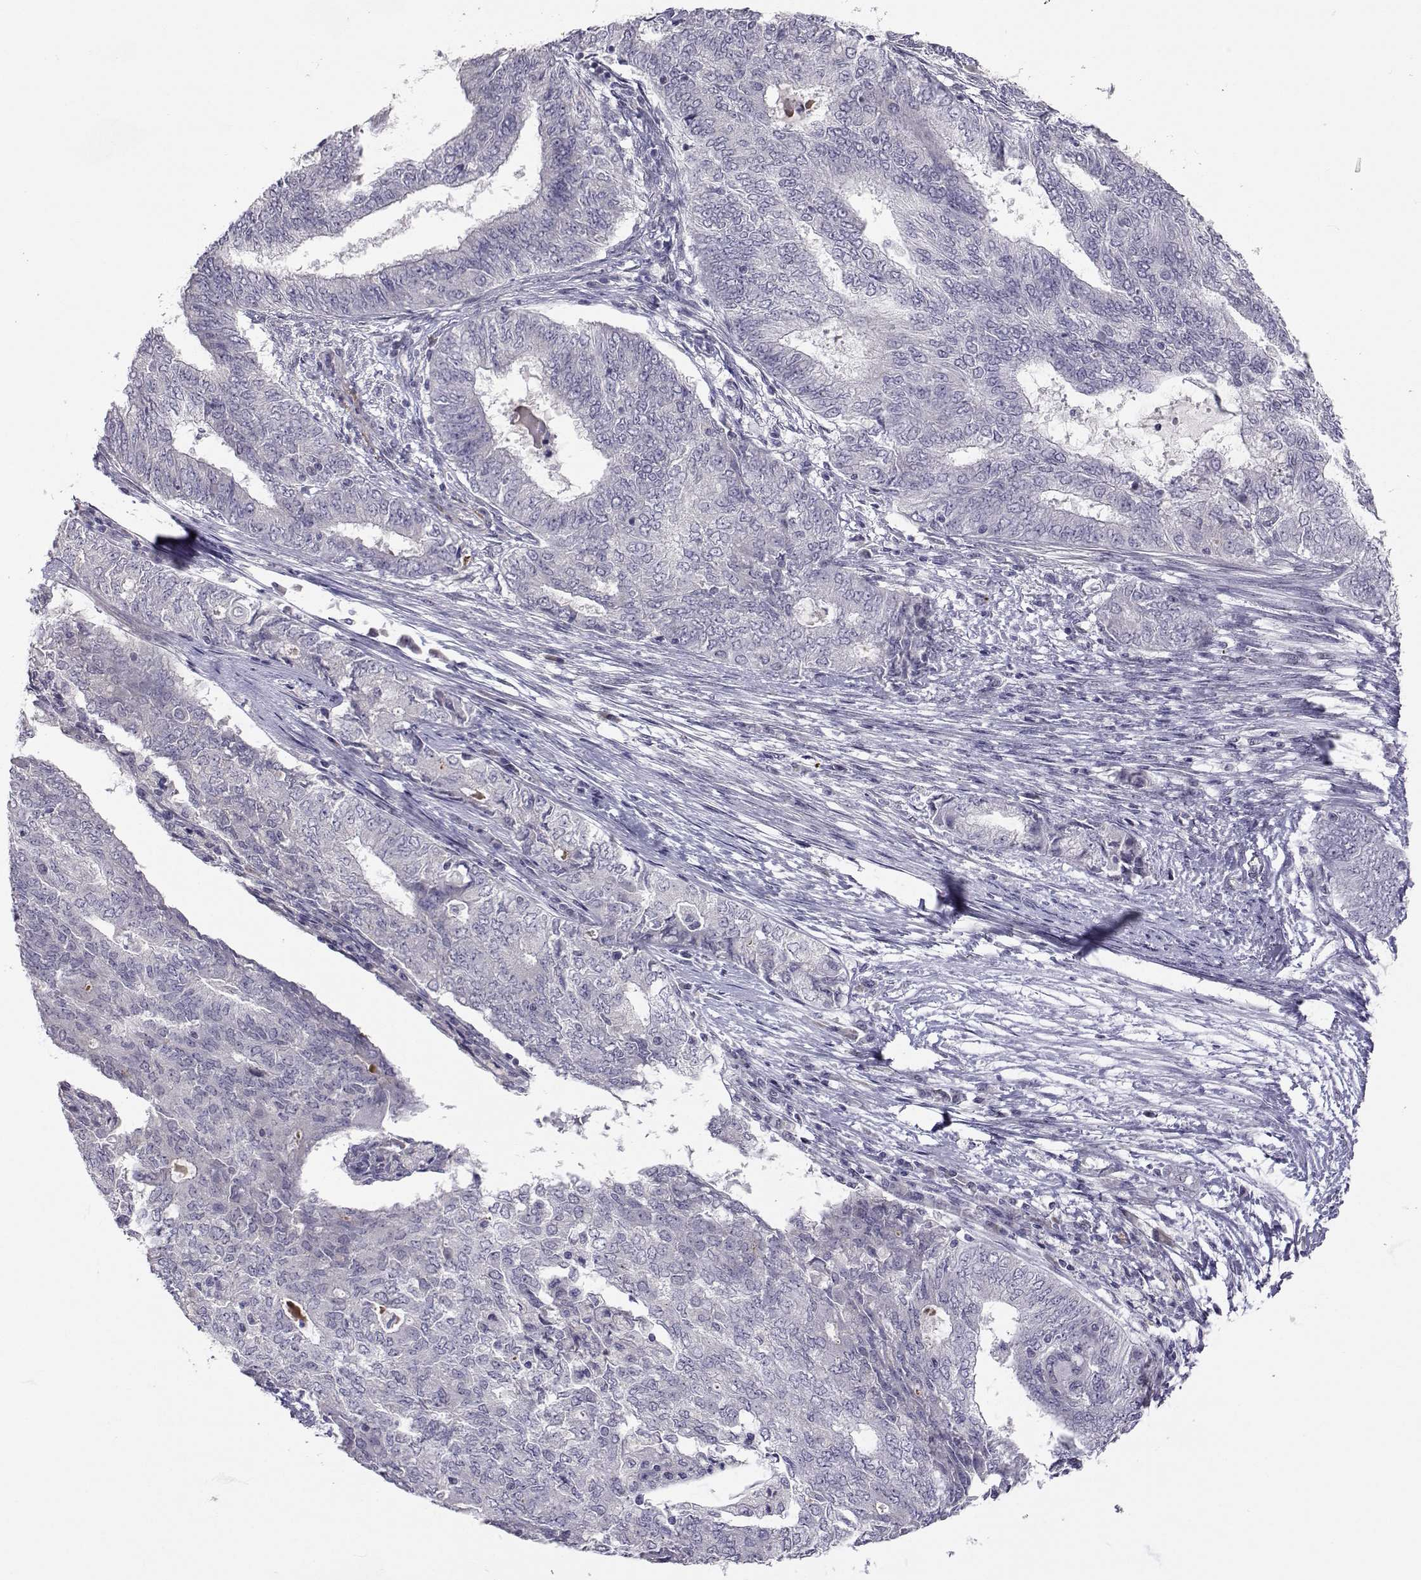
{"staining": {"intensity": "negative", "quantity": "none", "location": "none"}, "tissue": "endometrial cancer", "cell_type": "Tumor cells", "image_type": "cancer", "snomed": [{"axis": "morphology", "description": "Adenocarcinoma, NOS"}, {"axis": "topography", "description": "Endometrium"}], "caption": "Image shows no significant protein expression in tumor cells of adenocarcinoma (endometrial).", "gene": "SLC6A3", "patient": {"sex": "female", "age": 62}}